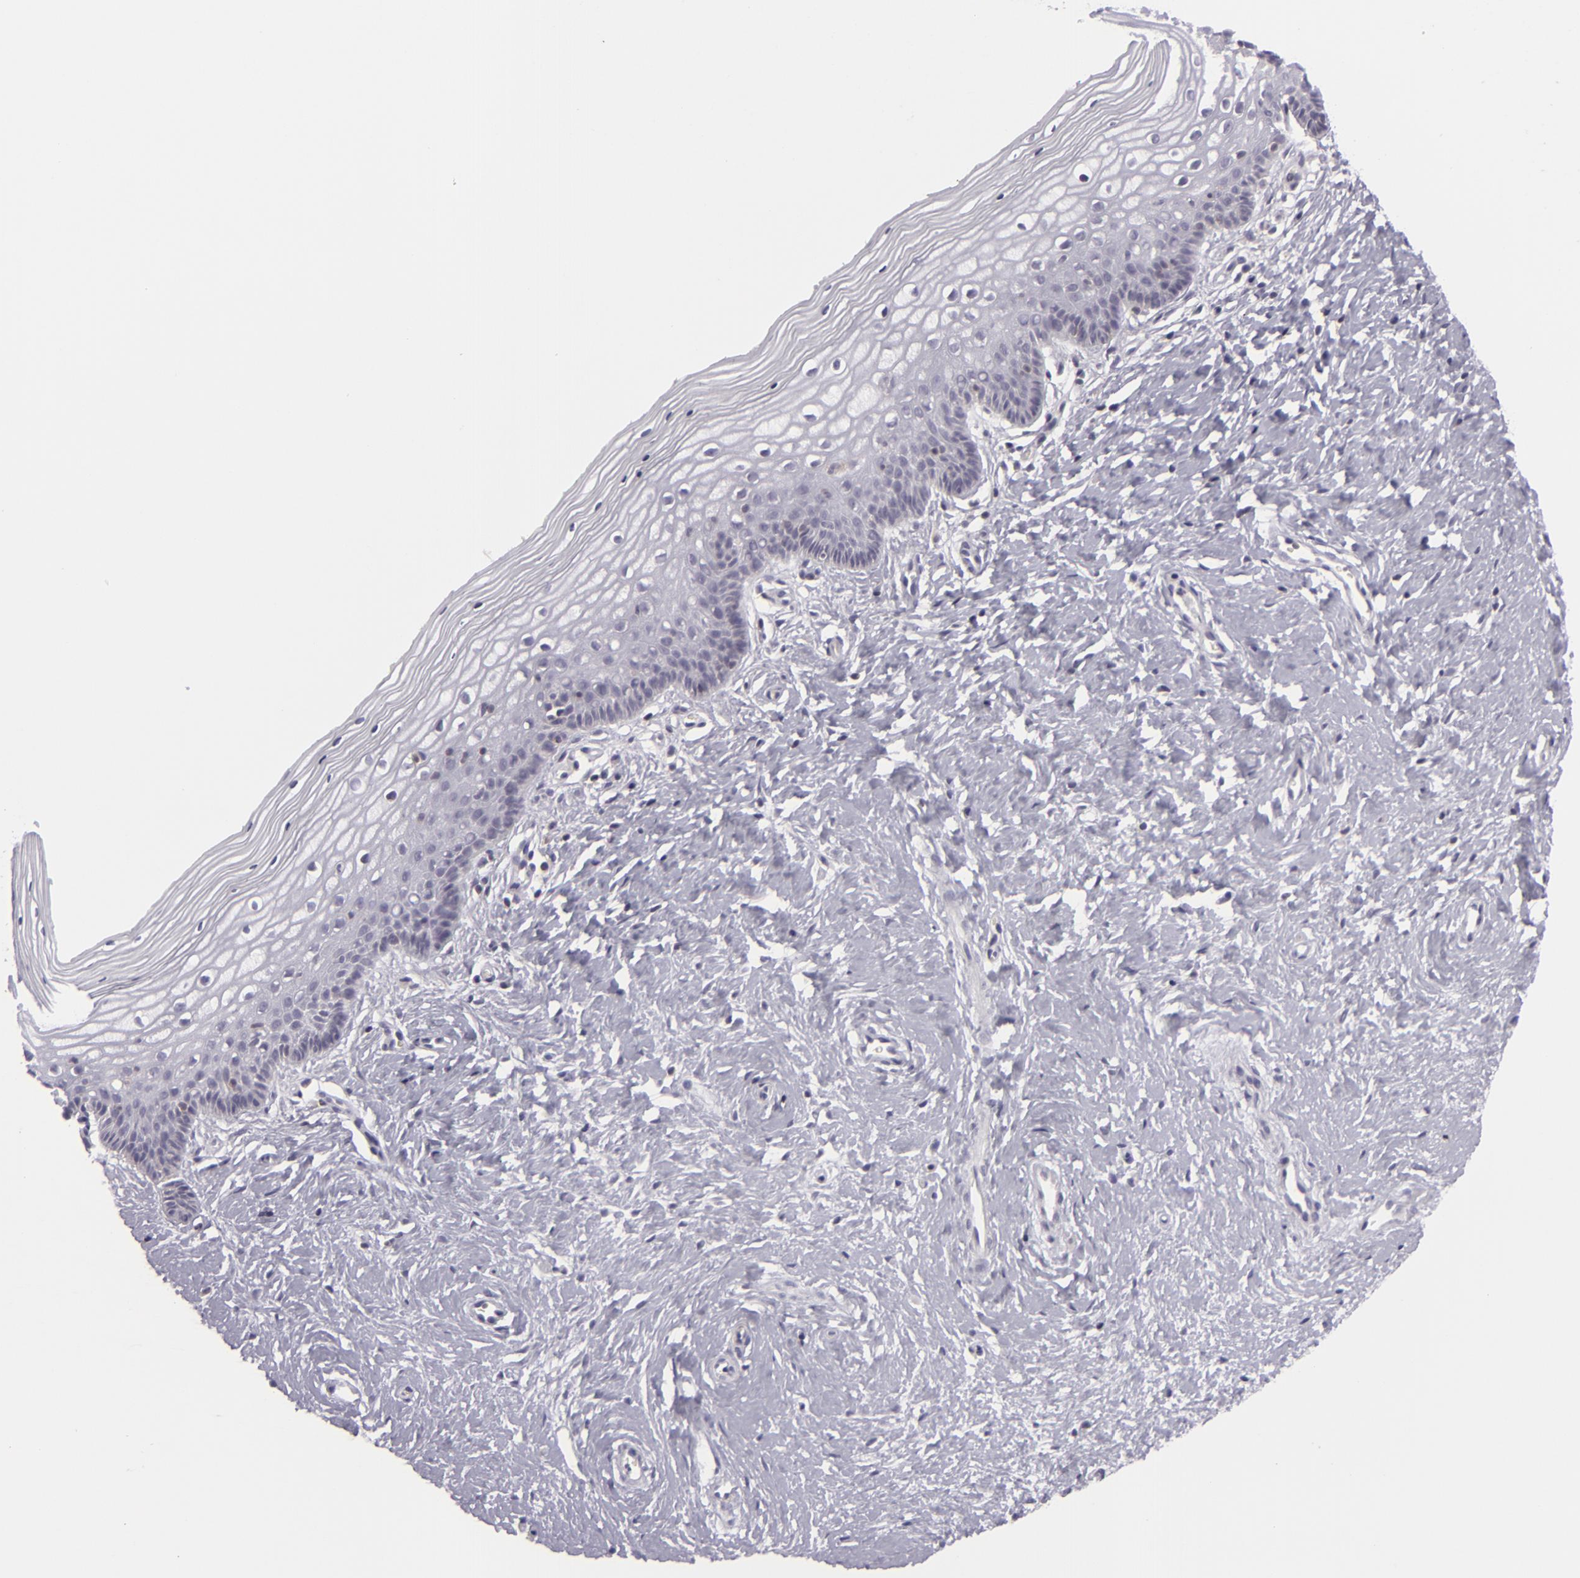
{"staining": {"intensity": "negative", "quantity": "none", "location": "none"}, "tissue": "vagina", "cell_type": "Squamous epithelial cells", "image_type": "normal", "snomed": [{"axis": "morphology", "description": "Normal tissue, NOS"}, {"axis": "topography", "description": "Vagina"}], "caption": "This is a photomicrograph of IHC staining of normal vagina, which shows no positivity in squamous epithelial cells.", "gene": "KCNAB2", "patient": {"sex": "female", "age": 46}}